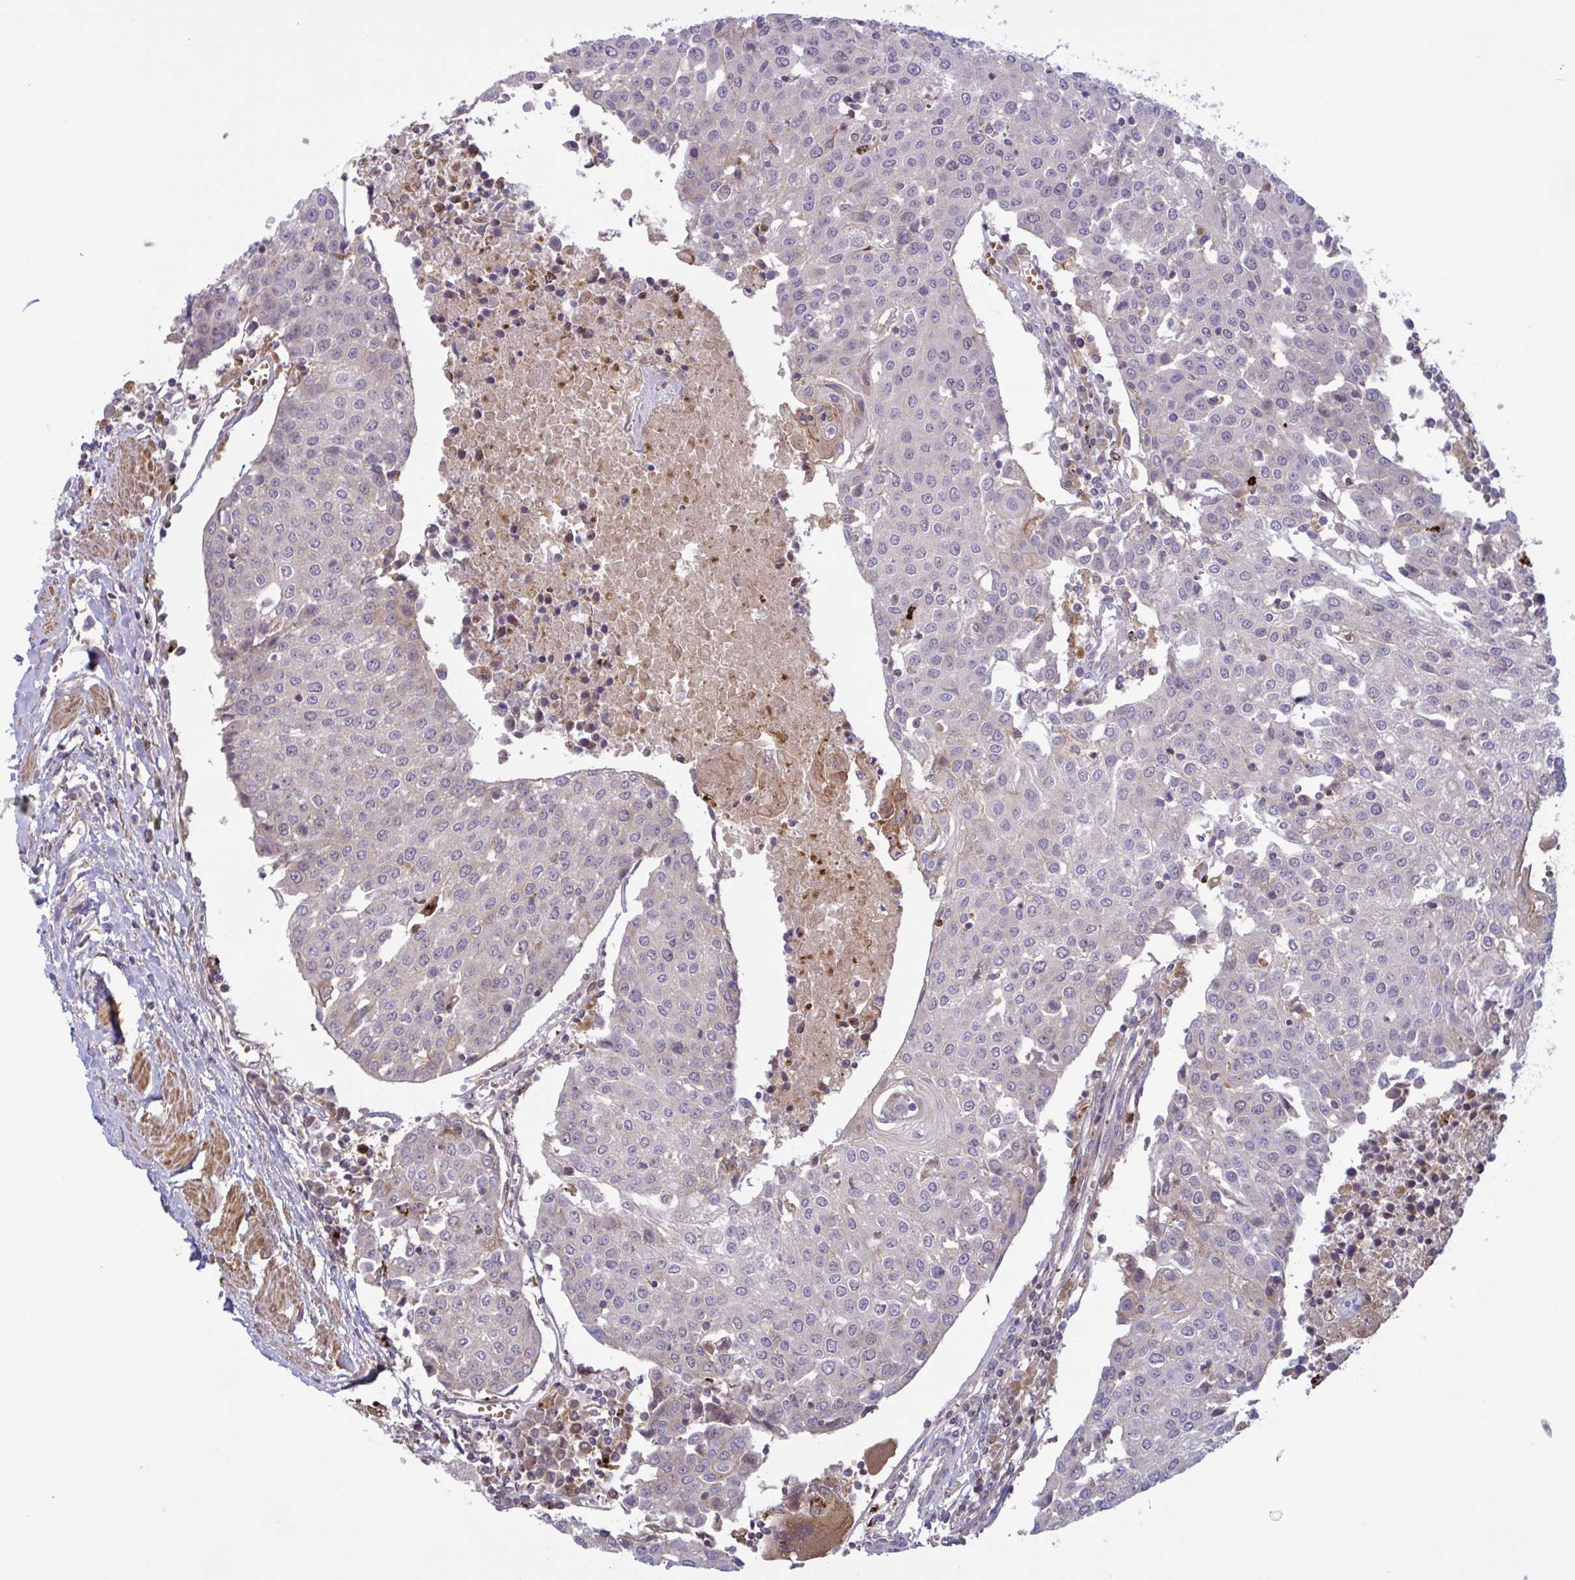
{"staining": {"intensity": "negative", "quantity": "none", "location": "none"}, "tissue": "urothelial cancer", "cell_type": "Tumor cells", "image_type": "cancer", "snomed": [{"axis": "morphology", "description": "Urothelial carcinoma, High grade"}, {"axis": "topography", "description": "Urinary bladder"}], "caption": "A high-resolution micrograph shows IHC staining of urothelial cancer, which shows no significant expression in tumor cells.", "gene": "IL1R1", "patient": {"sex": "female", "age": 85}}